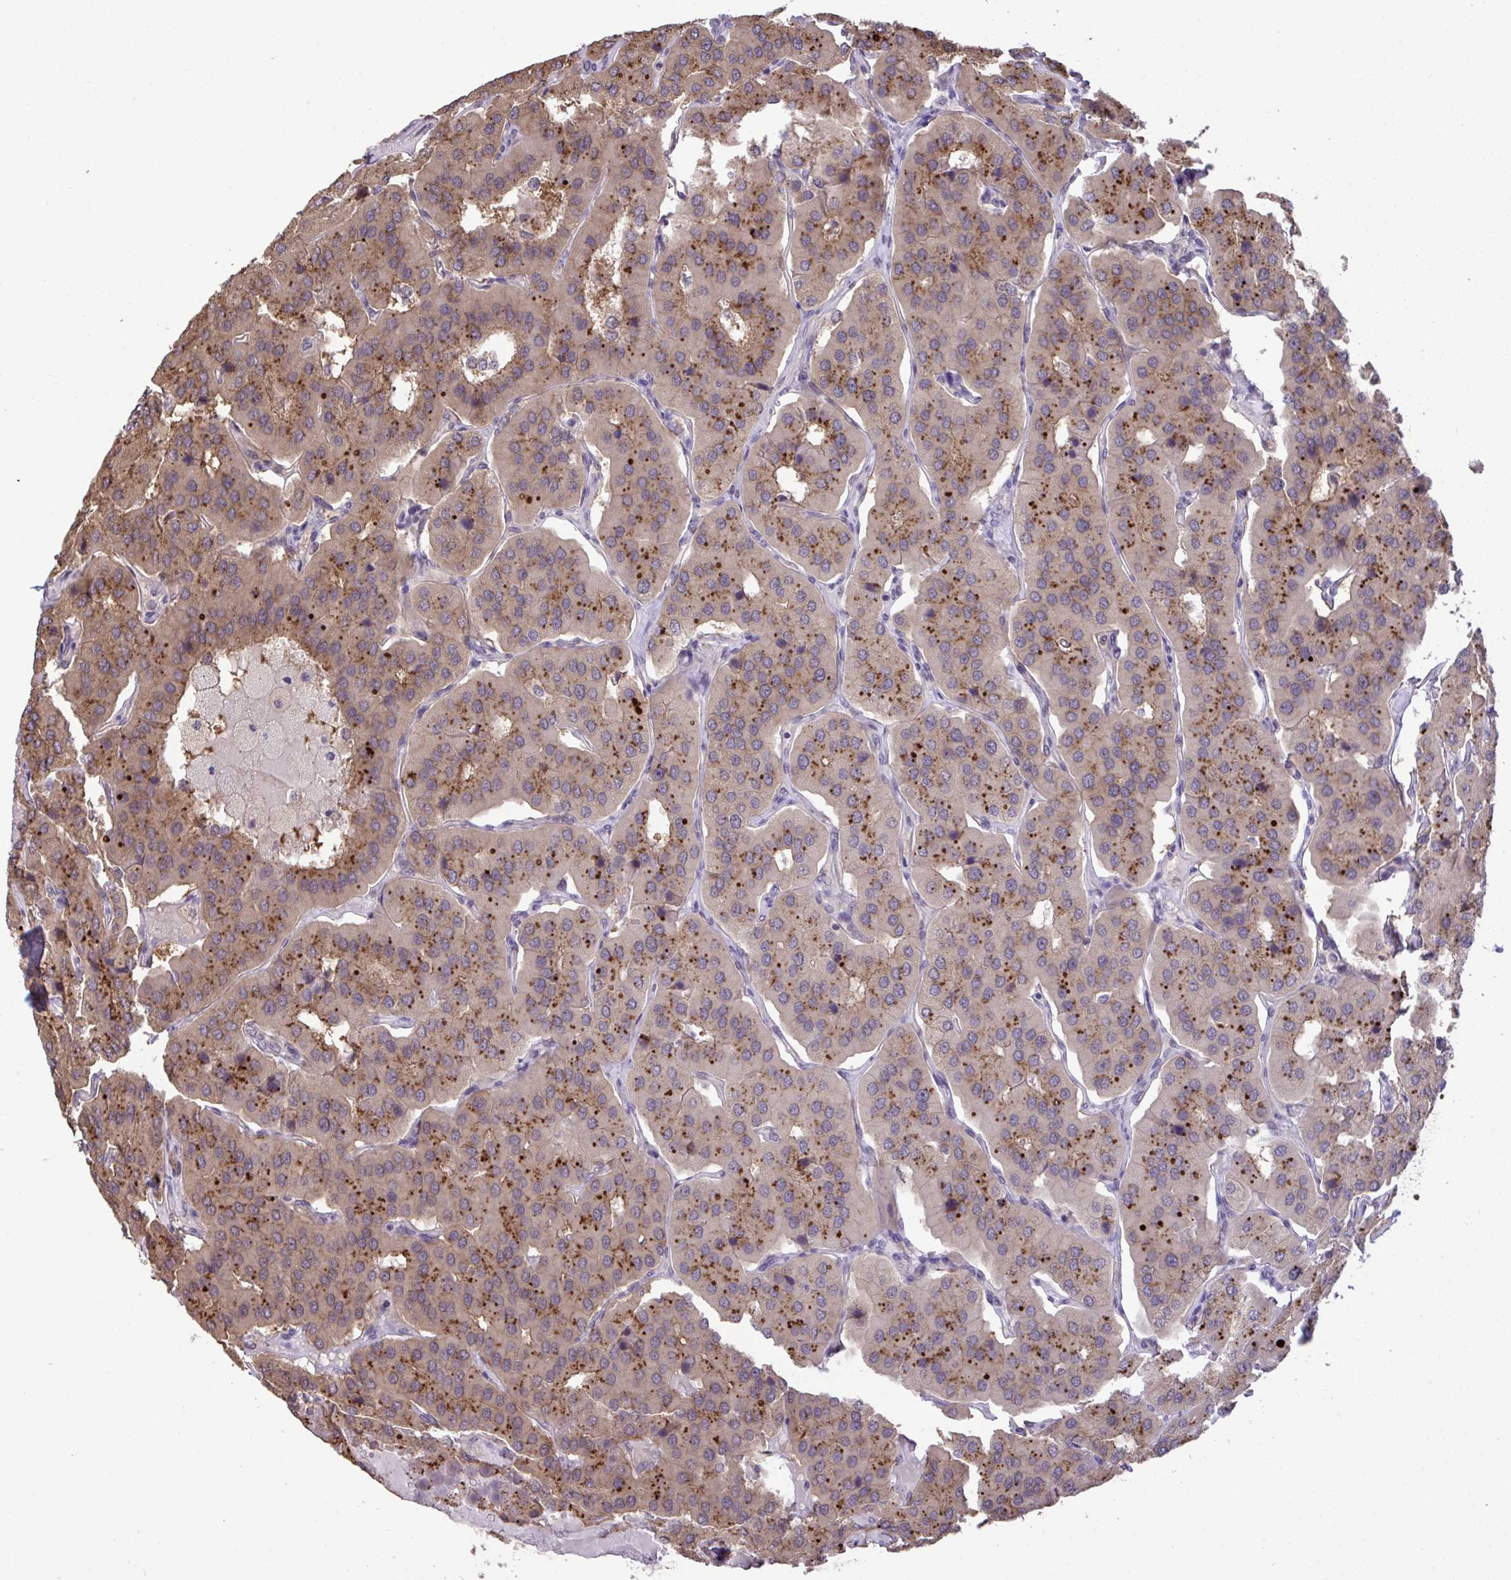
{"staining": {"intensity": "strong", "quantity": "25%-75%", "location": "cytoplasmic/membranous"}, "tissue": "parathyroid gland", "cell_type": "Glandular cells", "image_type": "normal", "snomed": [{"axis": "morphology", "description": "Normal tissue, NOS"}, {"axis": "morphology", "description": "Adenoma, NOS"}, {"axis": "topography", "description": "Parathyroid gland"}], "caption": "A photomicrograph showing strong cytoplasmic/membranous expression in approximately 25%-75% of glandular cells in normal parathyroid gland, as visualized by brown immunohistochemical staining.", "gene": "C12orf57", "patient": {"sex": "female", "age": 86}}